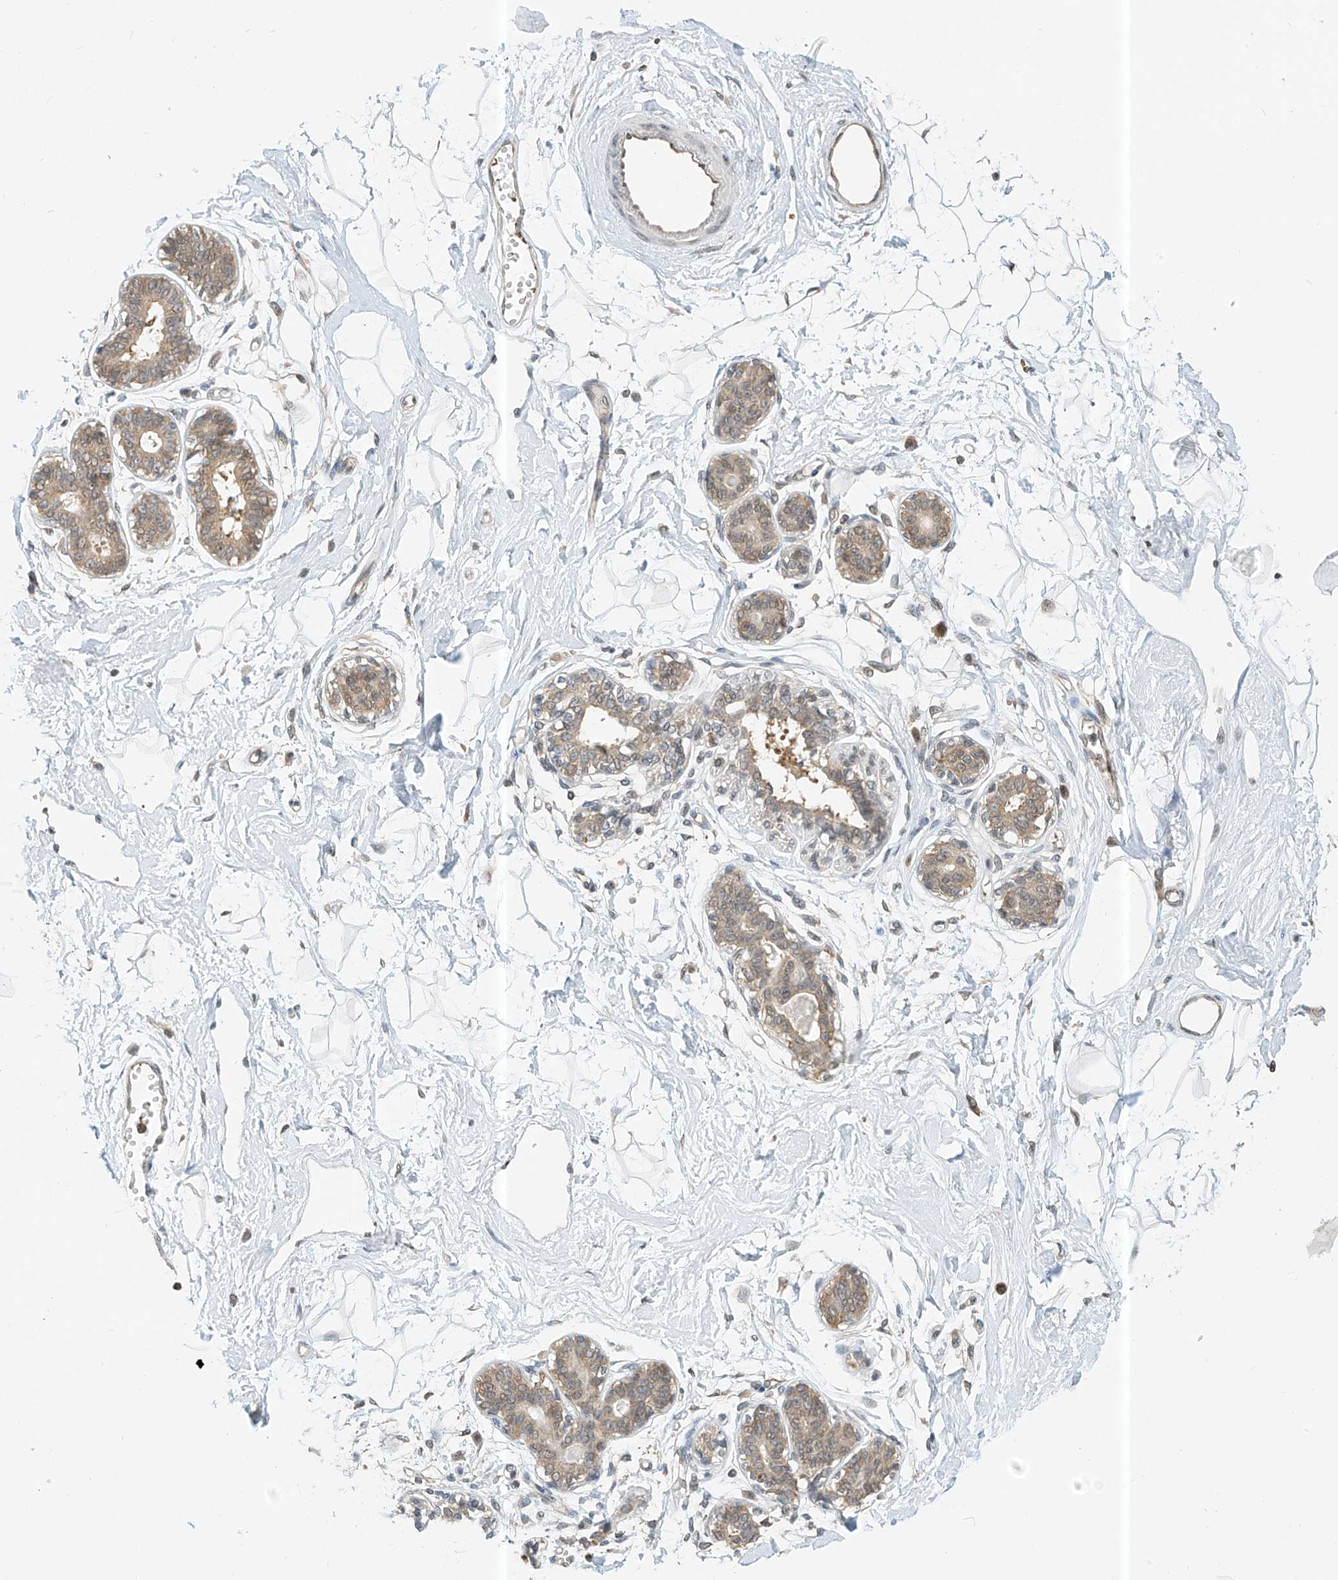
{"staining": {"intensity": "negative", "quantity": "none", "location": "none"}, "tissue": "breast", "cell_type": "Adipocytes", "image_type": "normal", "snomed": [{"axis": "morphology", "description": "Normal tissue, NOS"}, {"axis": "topography", "description": "Breast"}], "caption": "DAB (3,3'-diaminobenzidine) immunohistochemical staining of normal breast shows no significant positivity in adipocytes.", "gene": "PPA2", "patient": {"sex": "female", "age": 45}}